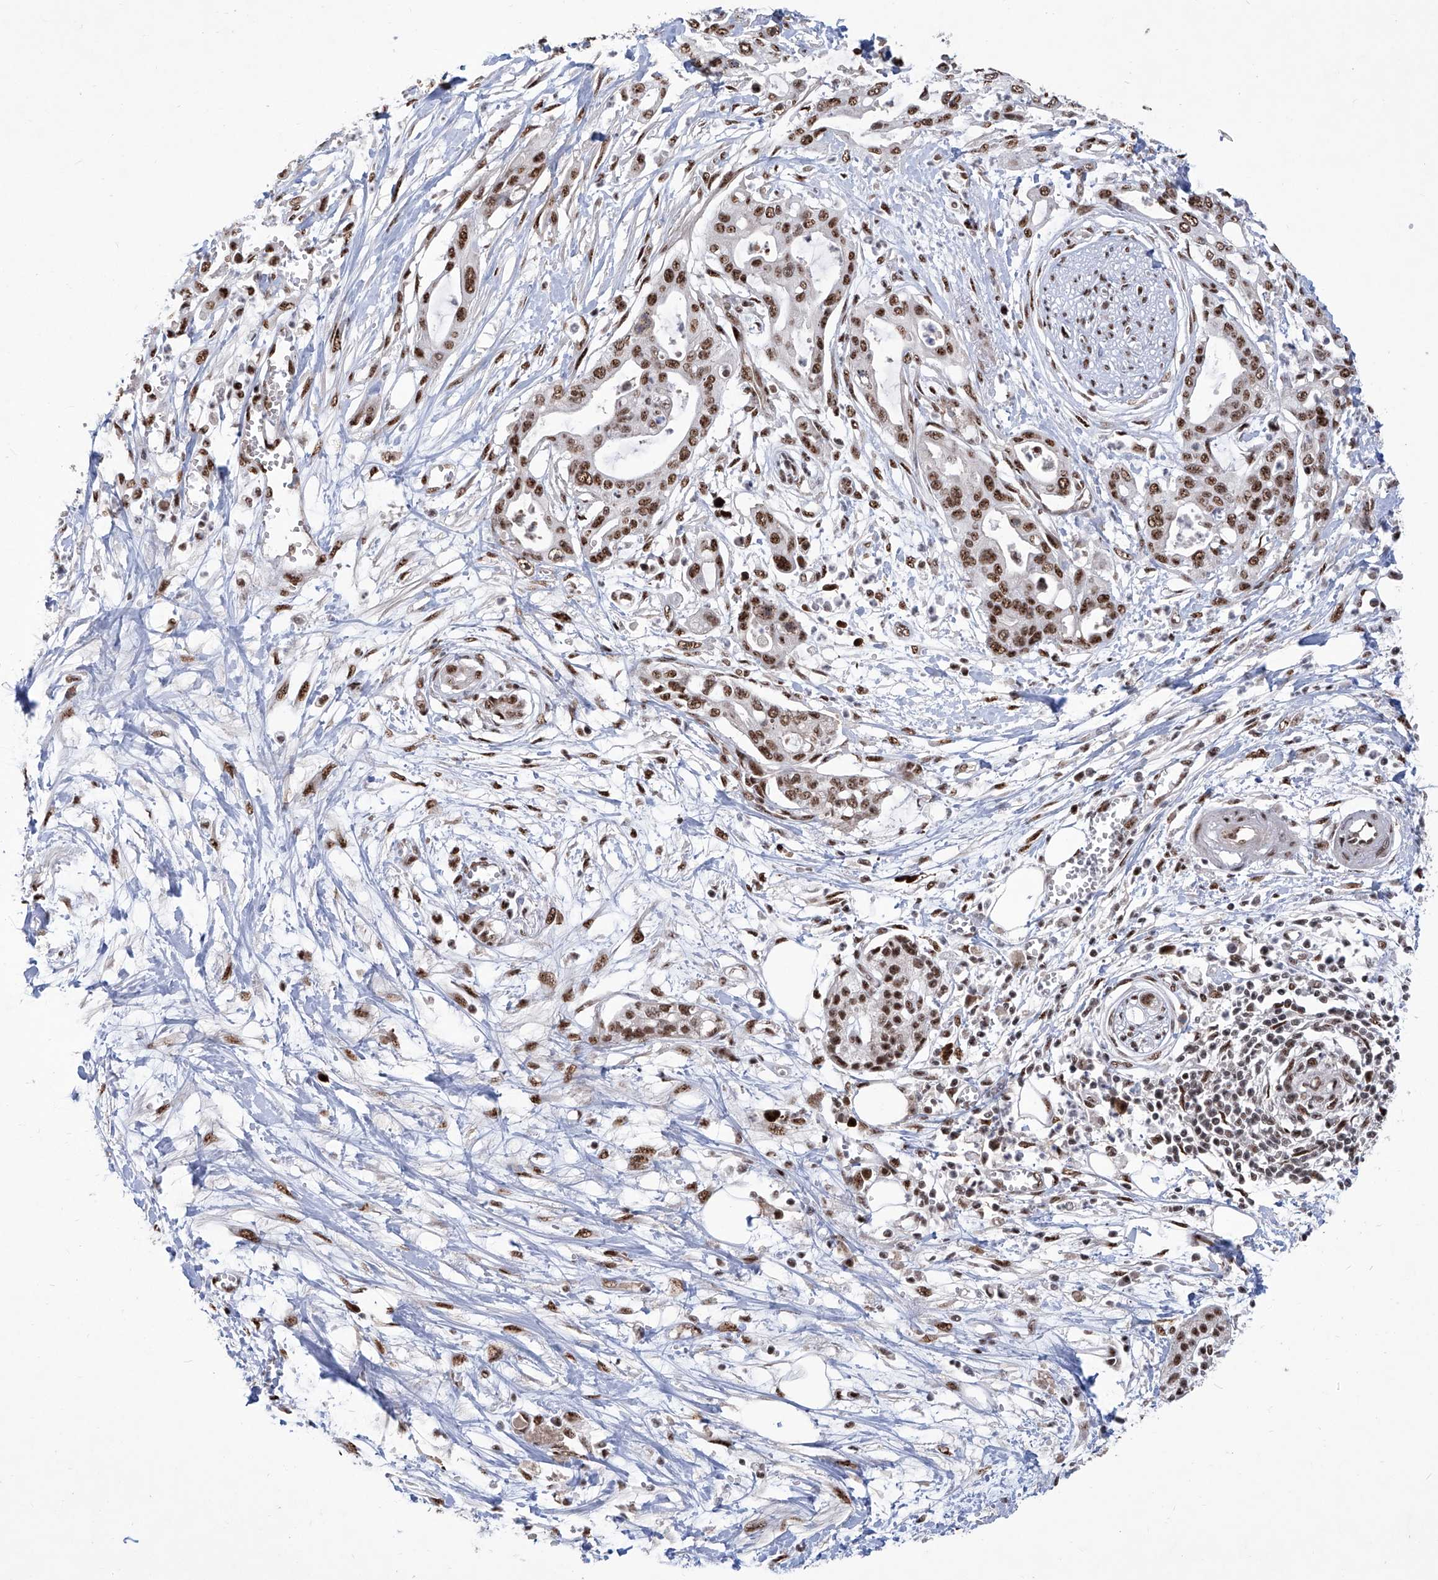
{"staining": {"intensity": "strong", "quantity": ">75%", "location": "nuclear"}, "tissue": "pancreatic cancer", "cell_type": "Tumor cells", "image_type": "cancer", "snomed": [{"axis": "morphology", "description": "Adenocarcinoma, NOS"}, {"axis": "topography", "description": "Pancreas"}], "caption": "Strong nuclear protein positivity is seen in about >75% of tumor cells in pancreatic cancer.", "gene": "FBXL4", "patient": {"sex": "male", "age": 68}}